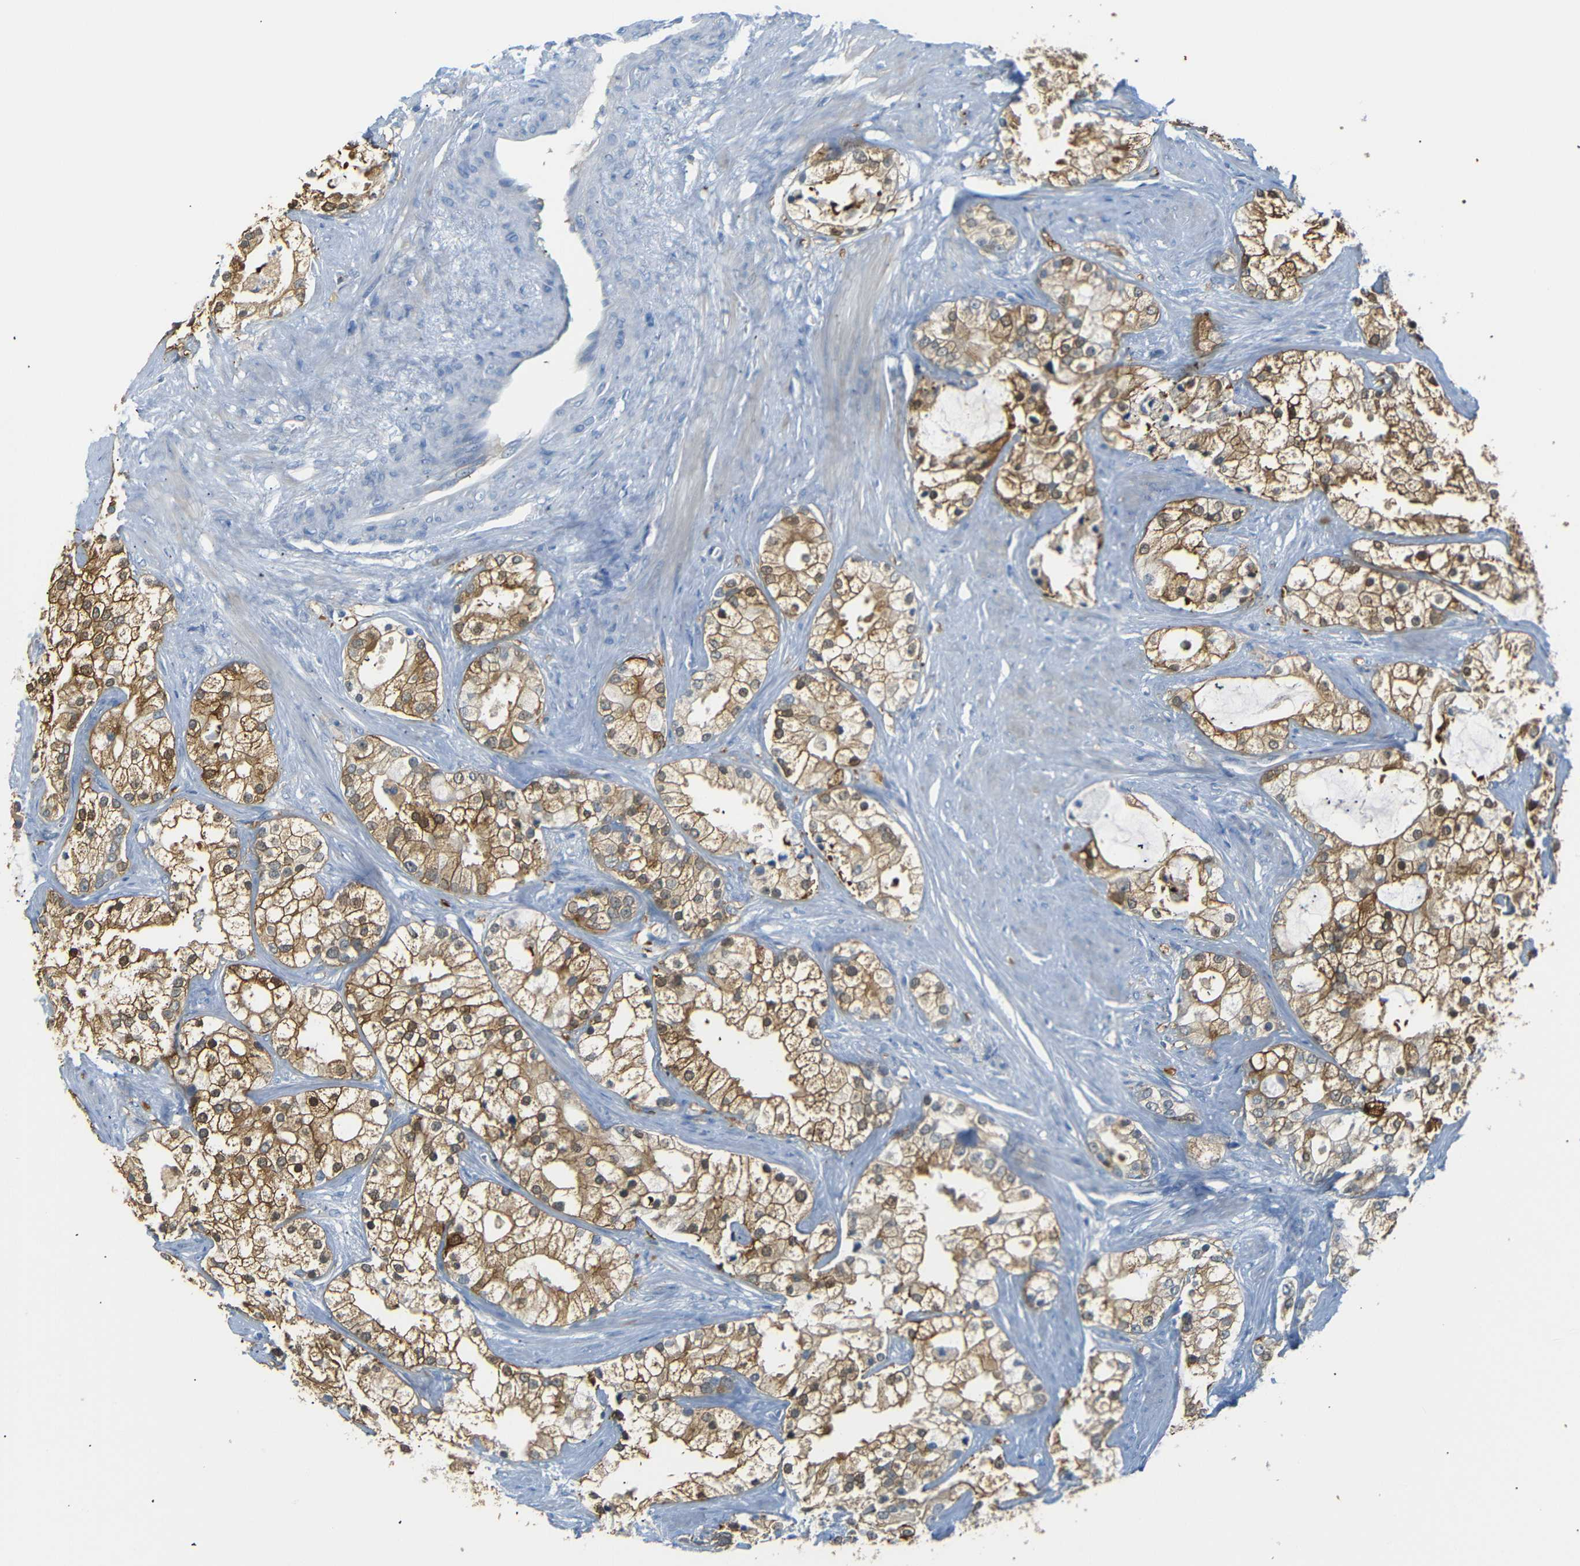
{"staining": {"intensity": "moderate", "quantity": "25%-75%", "location": "cytoplasmic/membranous"}, "tissue": "prostate cancer", "cell_type": "Tumor cells", "image_type": "cancer", "snomed": [{"axis": "morphology", "description": "Adenocarcinoma, Low grade"}, {"axis": "topography", "description": "Prostate"}], "caption": "Immunohistochemistry (IHC) staining of prostate cancer (low-grade adenocarcinoma), which demonstrates medium levels of moderate cytoplasmic/membranous expression in approximately 25%-75% of tumor cells indicating moderate cytoplasmic/membranous protein expression. The staining was performed using DAB (brown) for protein detection and nuclei were counterstained in hematoxylin (blue).", "gene": "SFN", "patient": {"sex": "male", "age": 58}}